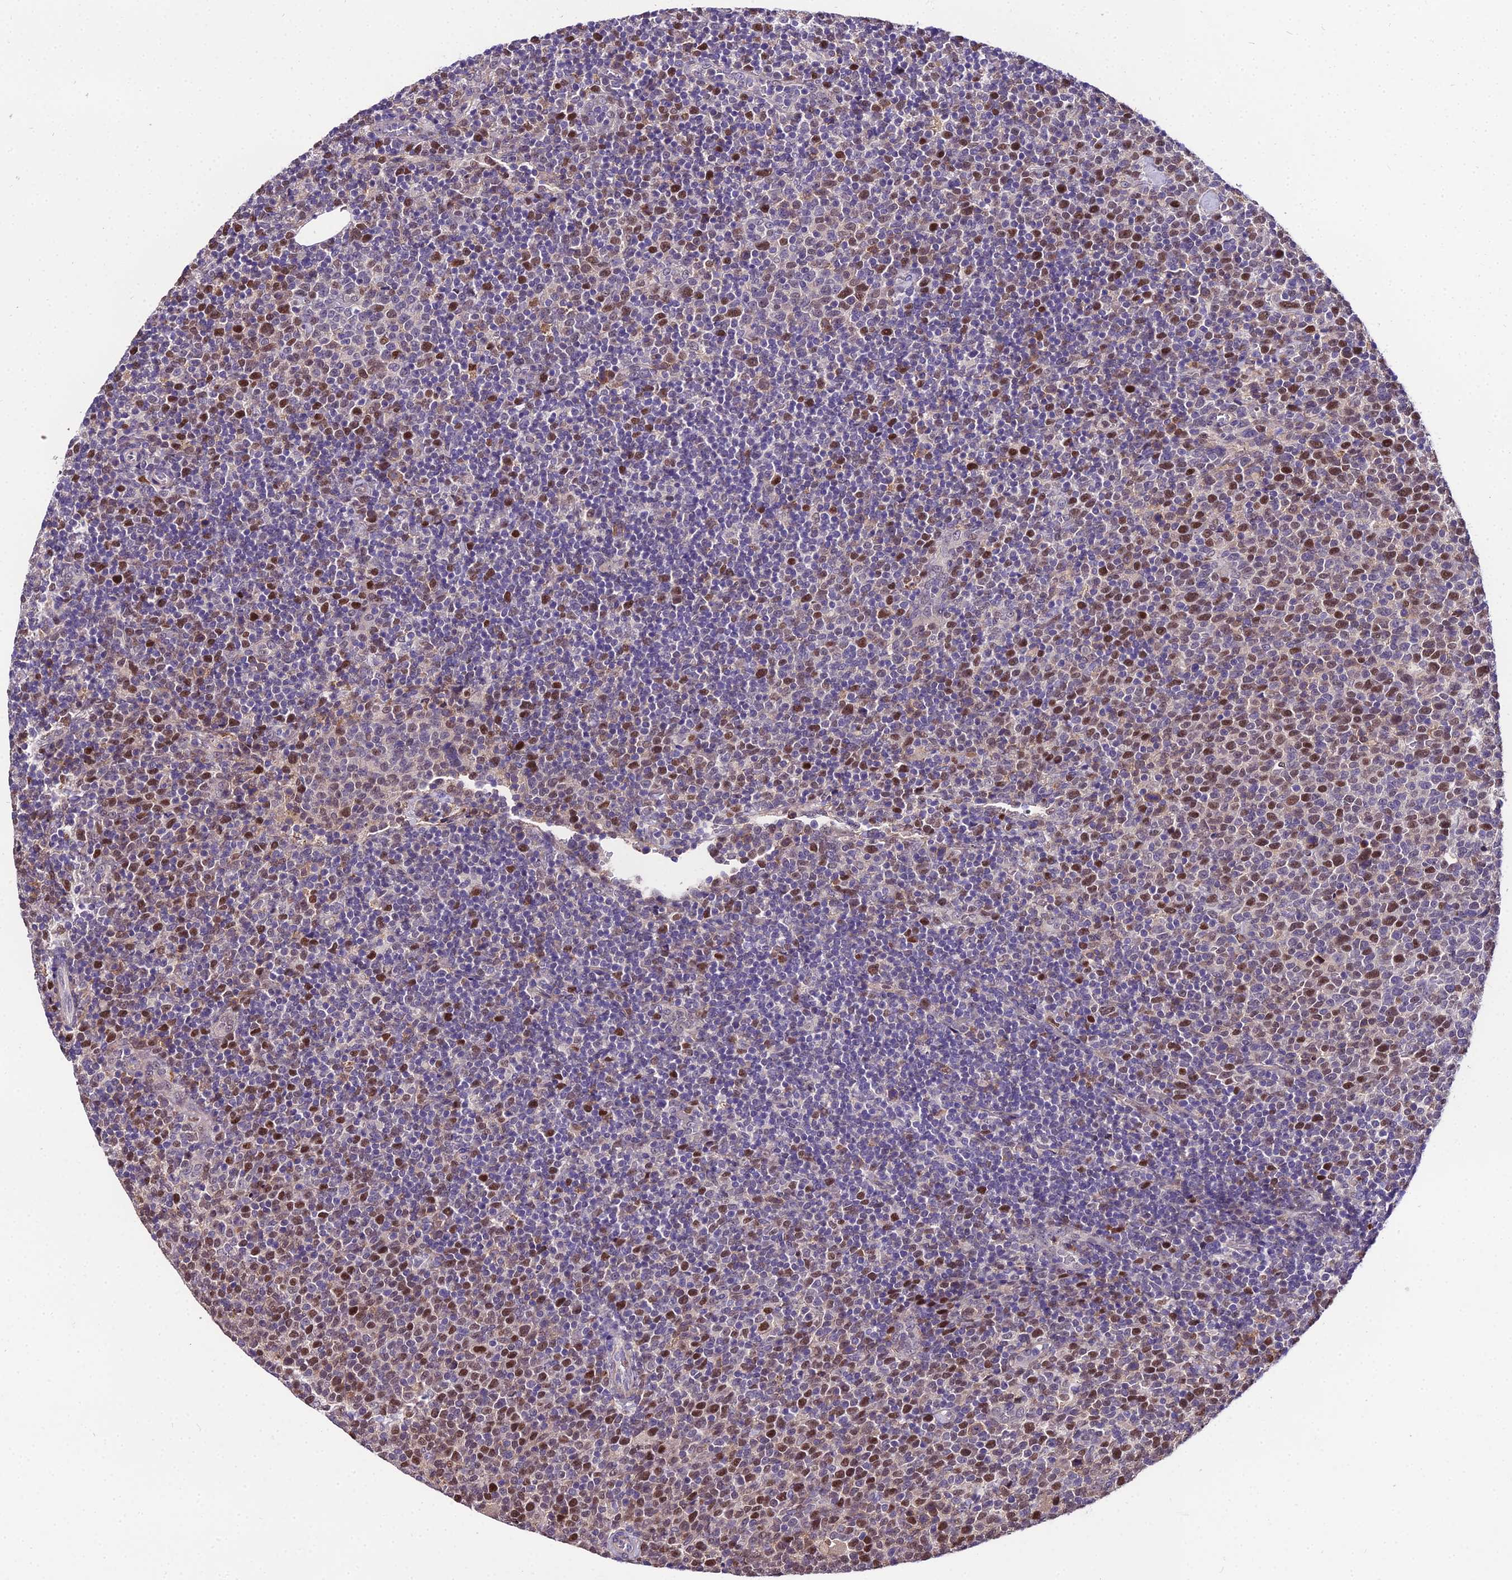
{"staining": {"intensity": "moderate", "quantity": "25%-75%", "location": "nuclear"}, "tissue": "lymphoma", "cell_type": "Tumor cells", "image_type": "cancer", "snomed": [{"axis": "morphology", "description": "Malignant lymphoma, non-Hodgkin's type, High grade"}, {"axis": "topography", "description": "Lymph node"}], "caption": "DAB (3,3'-diaminobenzidine) immunohistochemical staining of human malignant lymphoma, non-Hodgkin's type (high-grade) reveals moderate nuclear protein staining in about 25%-75% of tumor cells.", "gene": "TRIML2", "patient": {"sex": "male", "age": 61}}